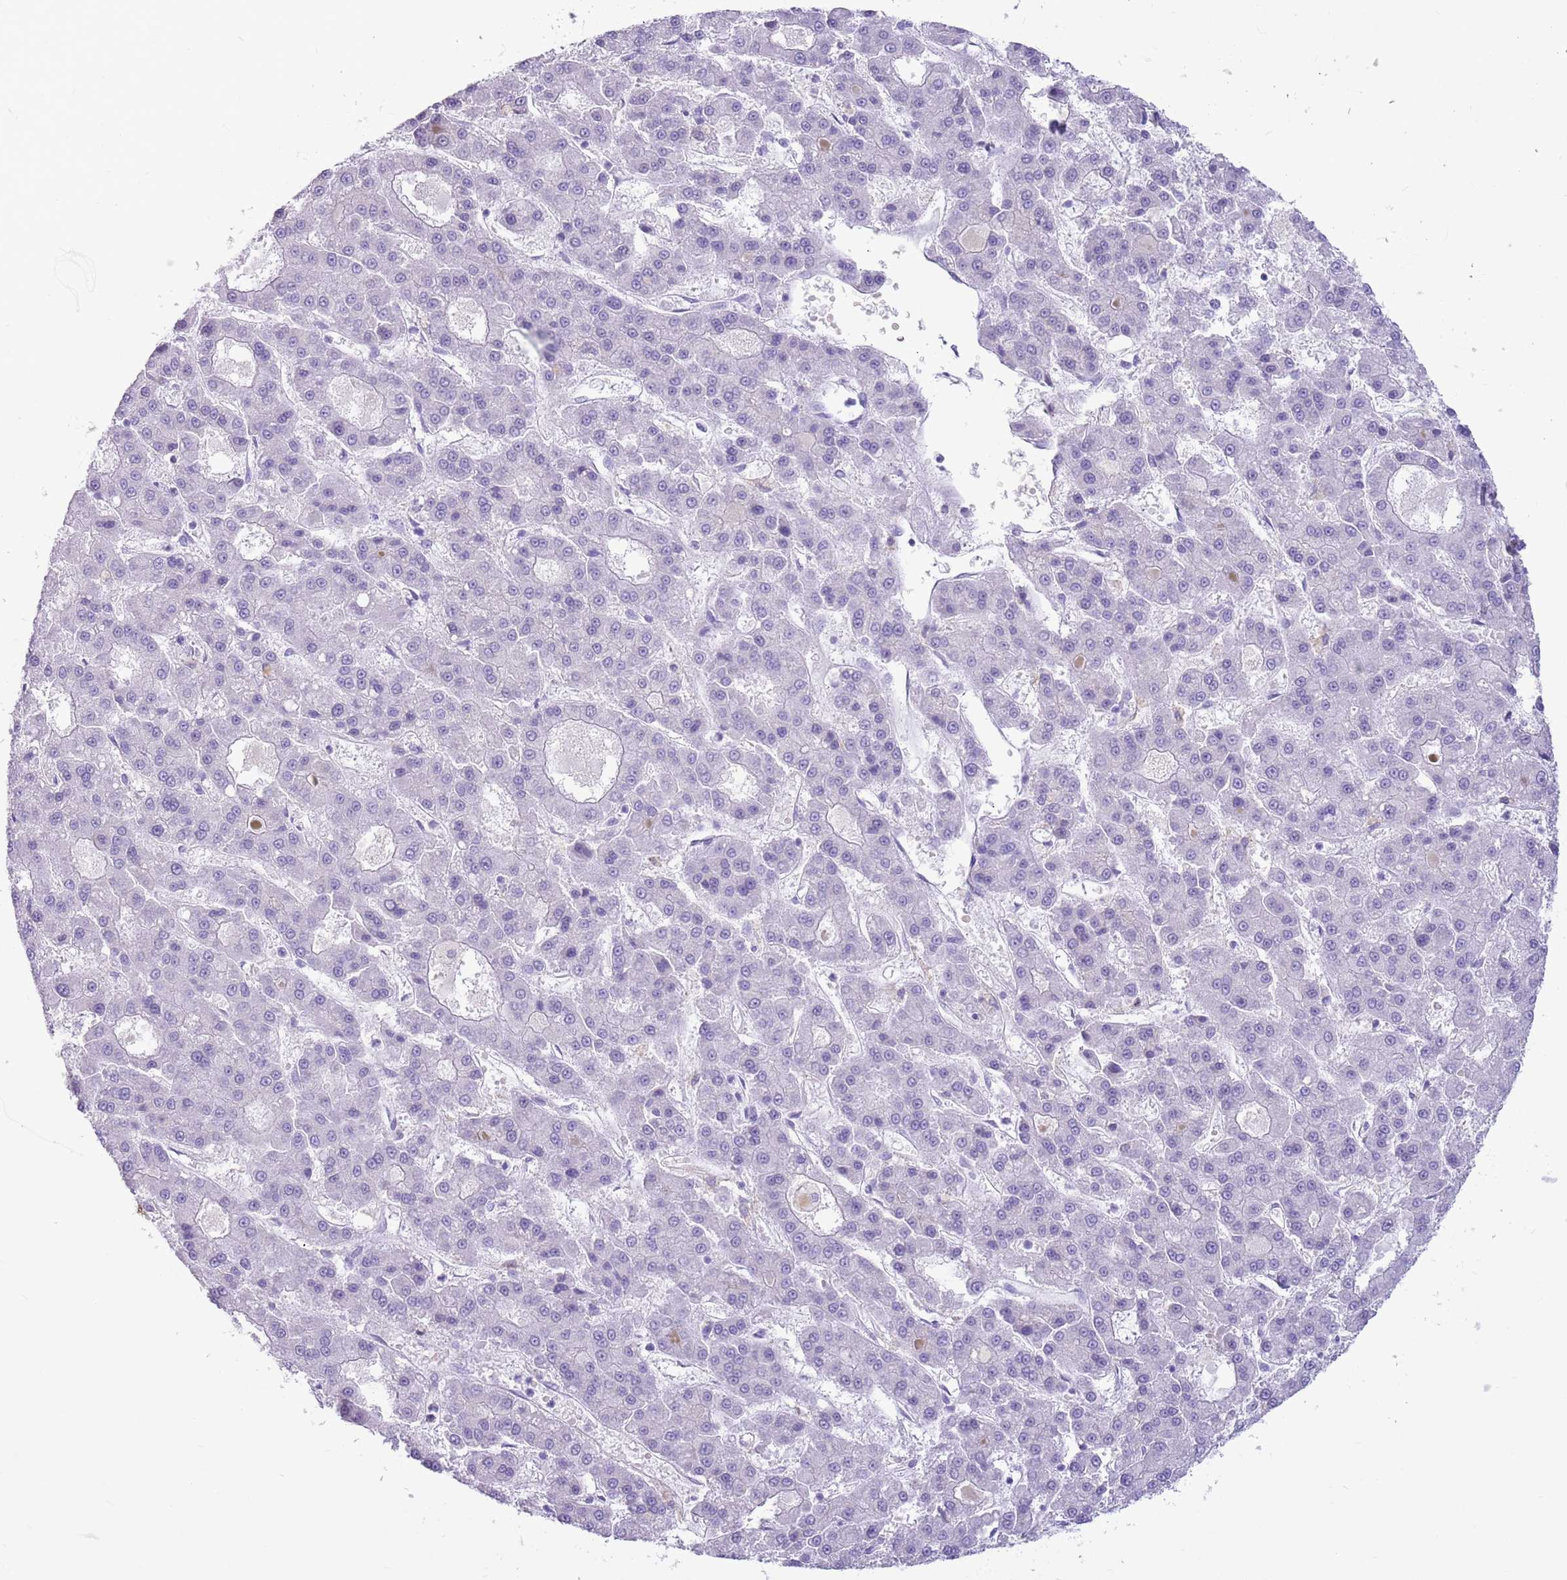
{"staining": {"intensity": "negative", "quantity": "none", "location": "none"}, "tissue": "liver cancer", "cell_type": "Tumor cells", "image_type": "cancer", "snomed": [{"axis": "morphology", "description": "Carcinoma, Hepatocellular, NOS"}, {"axis": "topography", "description": "Liver"}], "caption": "There is no significant expression in tumor cells of liver hepatocellular carcinoma. The staining is performed using DAB brown chromogen with nuclei counter-stained in using hematoxylin.", "gene": "SNX6", "patient": {"sex": "male", "age": 70}}